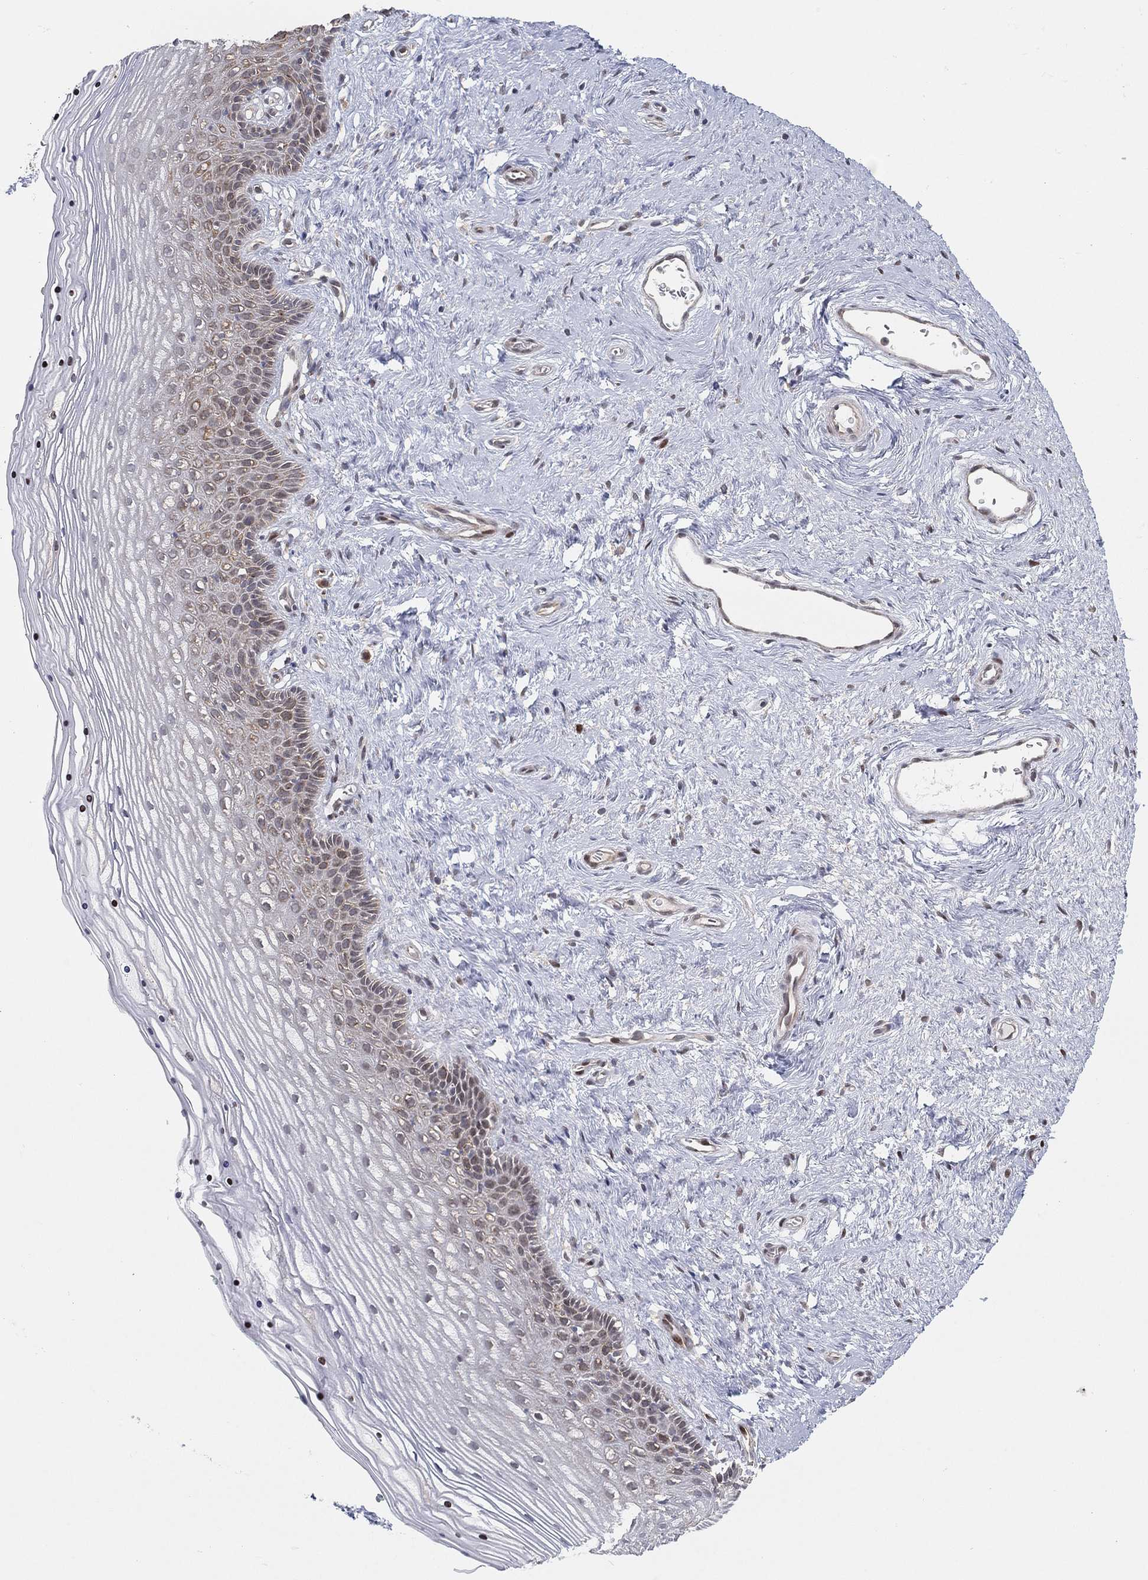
{"staining": {"intensity": "moderate", "quantity": "25%-75%", "location": "cytoplasmic/membranous"}, "tissue": "vagina", "cell_type": "Squamous epithelial cells", "image_type": "normal", "snomed": [{"axis": "morphology", "description": "Normal tissue, NOS"}, {"axis": "topography", "description": "Vagina"}], "caption": "IHC of normal vagina reveals medium levels of moderate cytoplasmic/membranous expression in approximately 25%-75% of squamous epithelial cells.", "gene": "TMTC4", "patient": {"sex": "female", "age": 45}}